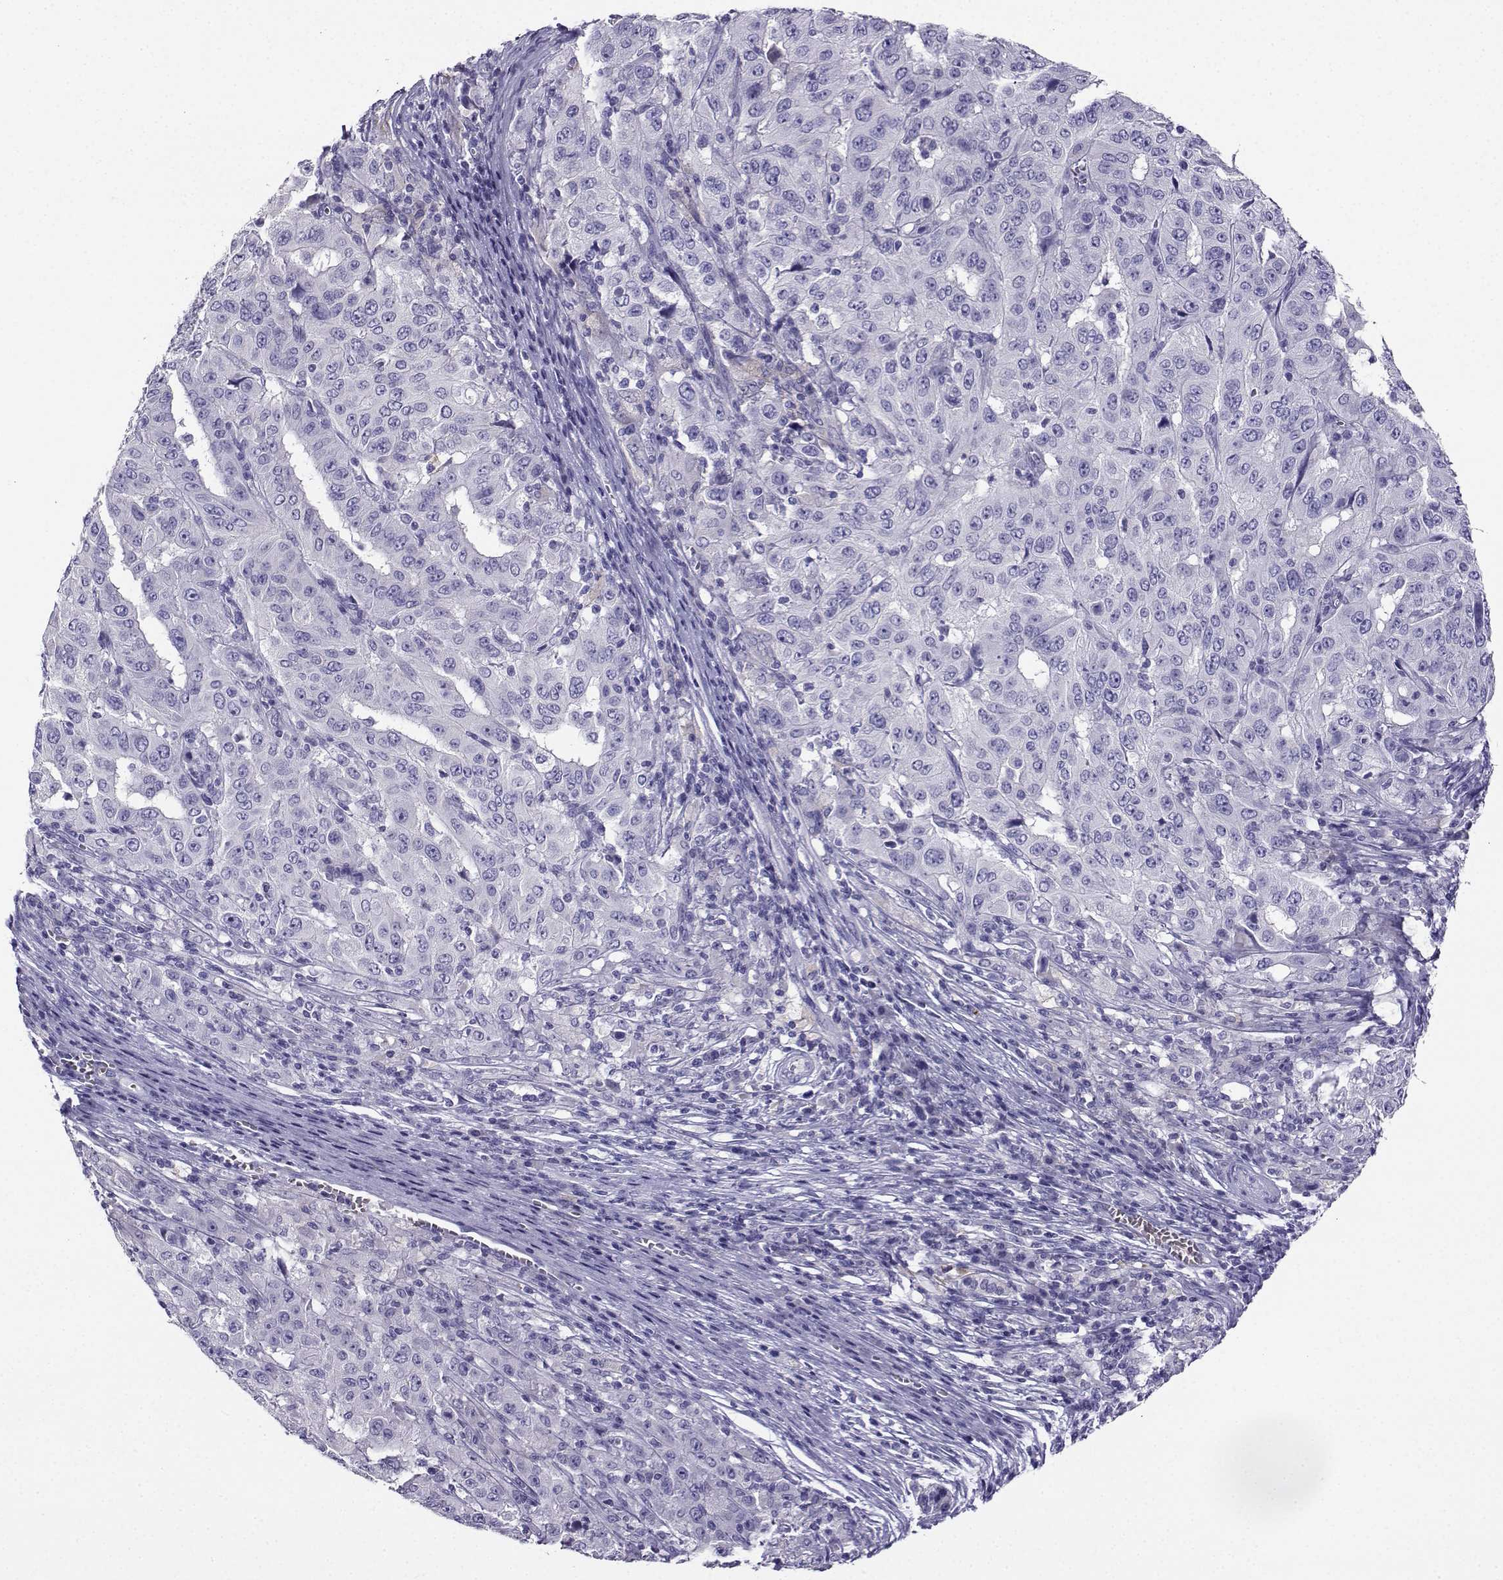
{"staining": {"intensity": "negative", "quantity": "none", "location": "none"}, "tissue": "pancreatic cancer", "cell_type": "Tumor cells", "image_type": "cancer", "snomed": [{"axis": "morphology", "description": "Adenocarcinoma, NOS"}, {"axis": "topography", "description": "Pancreas"}], "caption": "An immunohistochemistry (IHC) micrograph of pancreatic cancer is shown. There is no staining in tumor cells of pancreatic cancer.", "gene": "LINGO1", "patient": {"sex": "male", "age": 63}}